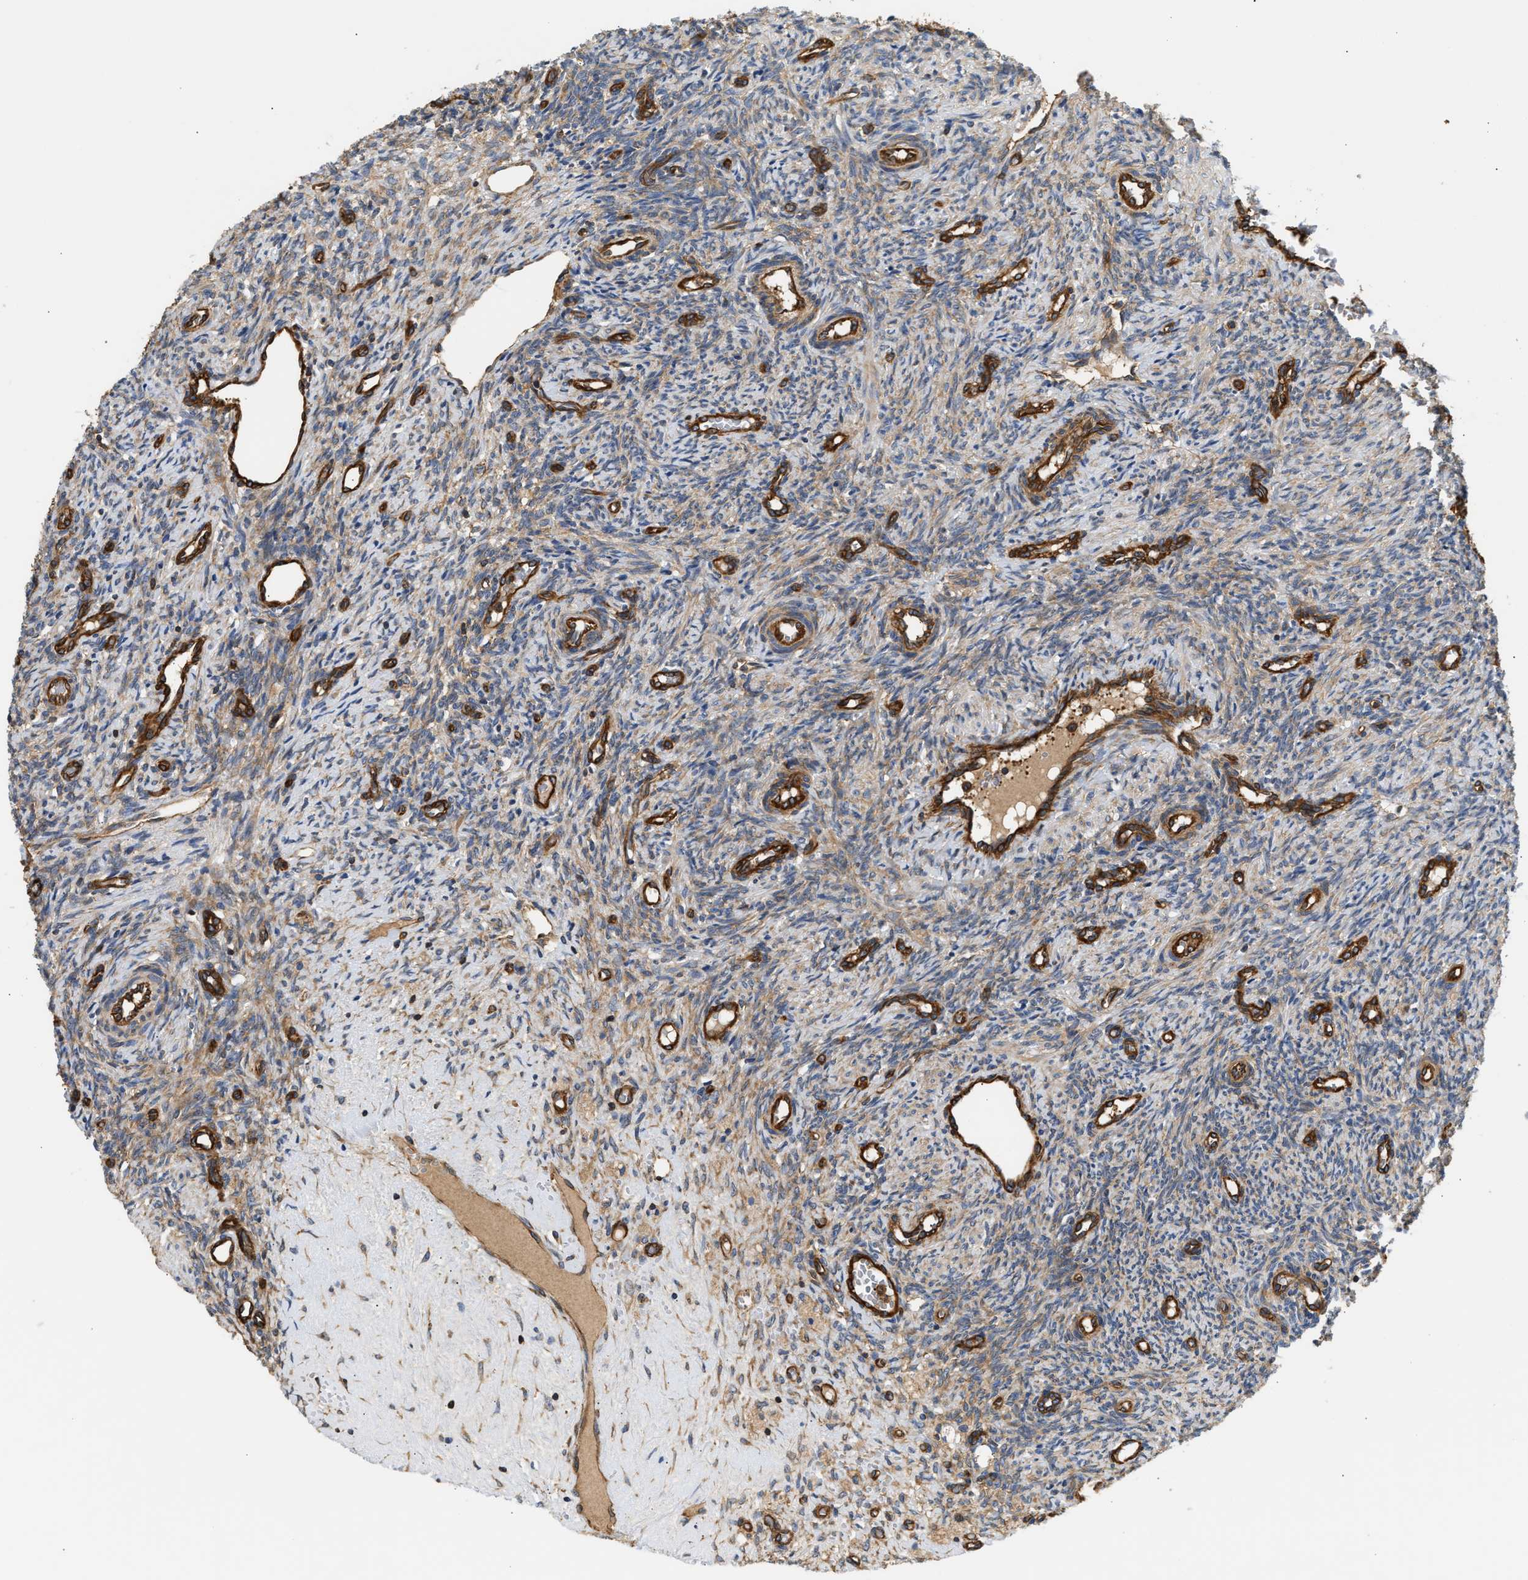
{"staining": {"intensity": "moderate", "quantity": "25%-75%", "location": "cytoplasmic/membranous"}, "tissue": "ovary", "cell_type": "Follicle cells", "image_type": "normal", "snomed": [{"axis": "morphology", "description": "Normal tissue, NOS"}, {"axis": "topography", "description": "Ovary"}], "caption": "A micrograph of human ovary stained for a protein shows moderate cytoplasmic/membranous brown staining in follicle cells.", "gene": "SAMD9L", "patient": {"sex": "female", "age": 41}}